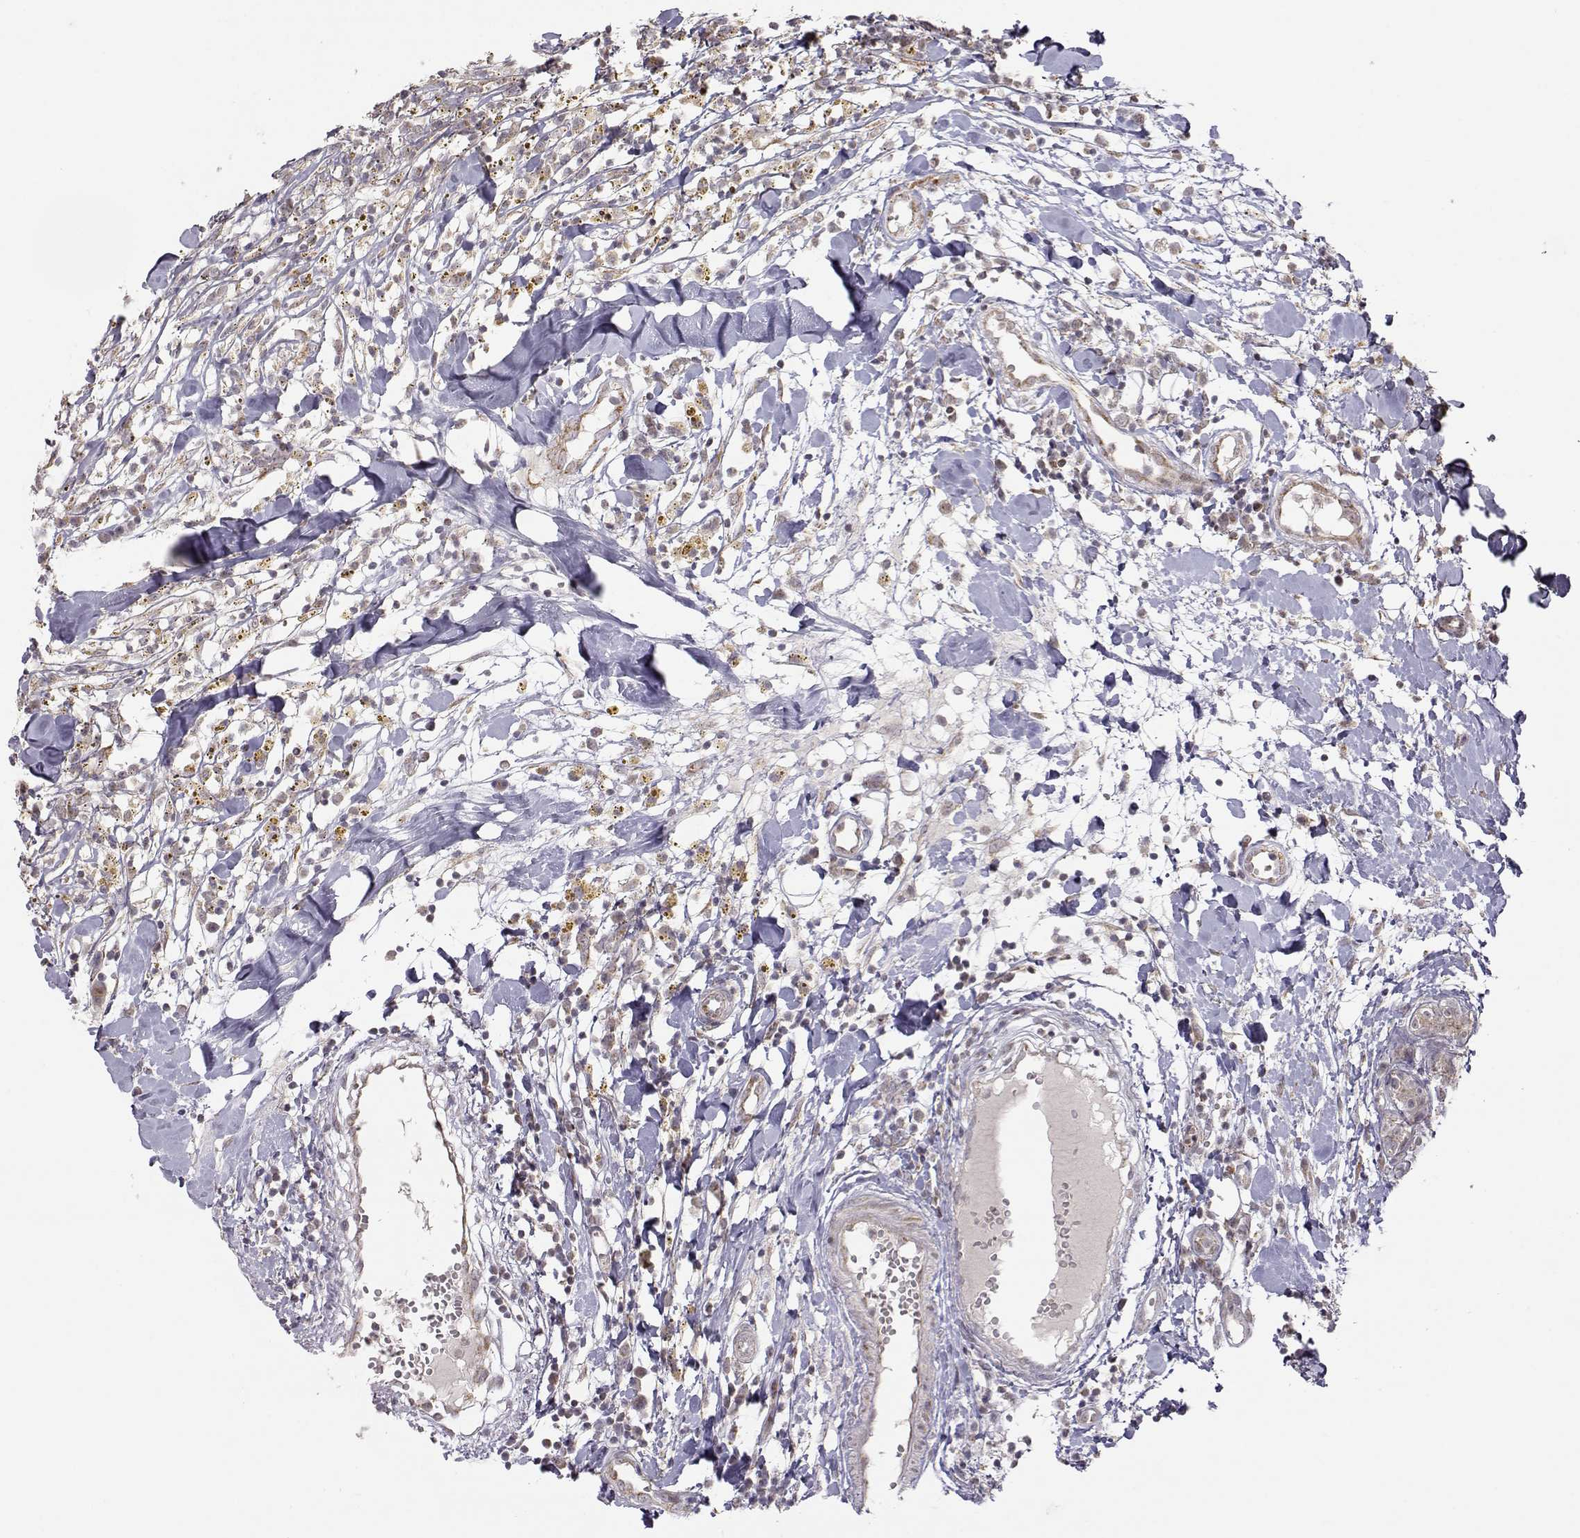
{"staining": {"intensity": "moderate", "quantity": "<25%", "location": "cytoplasmic/membranous"}, "tissue": "breast cancer", "cell_type": "Tumor cells", "image_type": "cancer", "snomed": [{"axis": "morphology", "description": "Duct carcinoma"}, {"axis": "topography", "description": "Breast"}], "caption": "Human breast cancer stained with a brown dye reveals moderate cytoplasmic/membranous positive expression in about <25% of tumor cells.", "gene": "EXOG", "patient": {"sex": "female", "age": 30}}